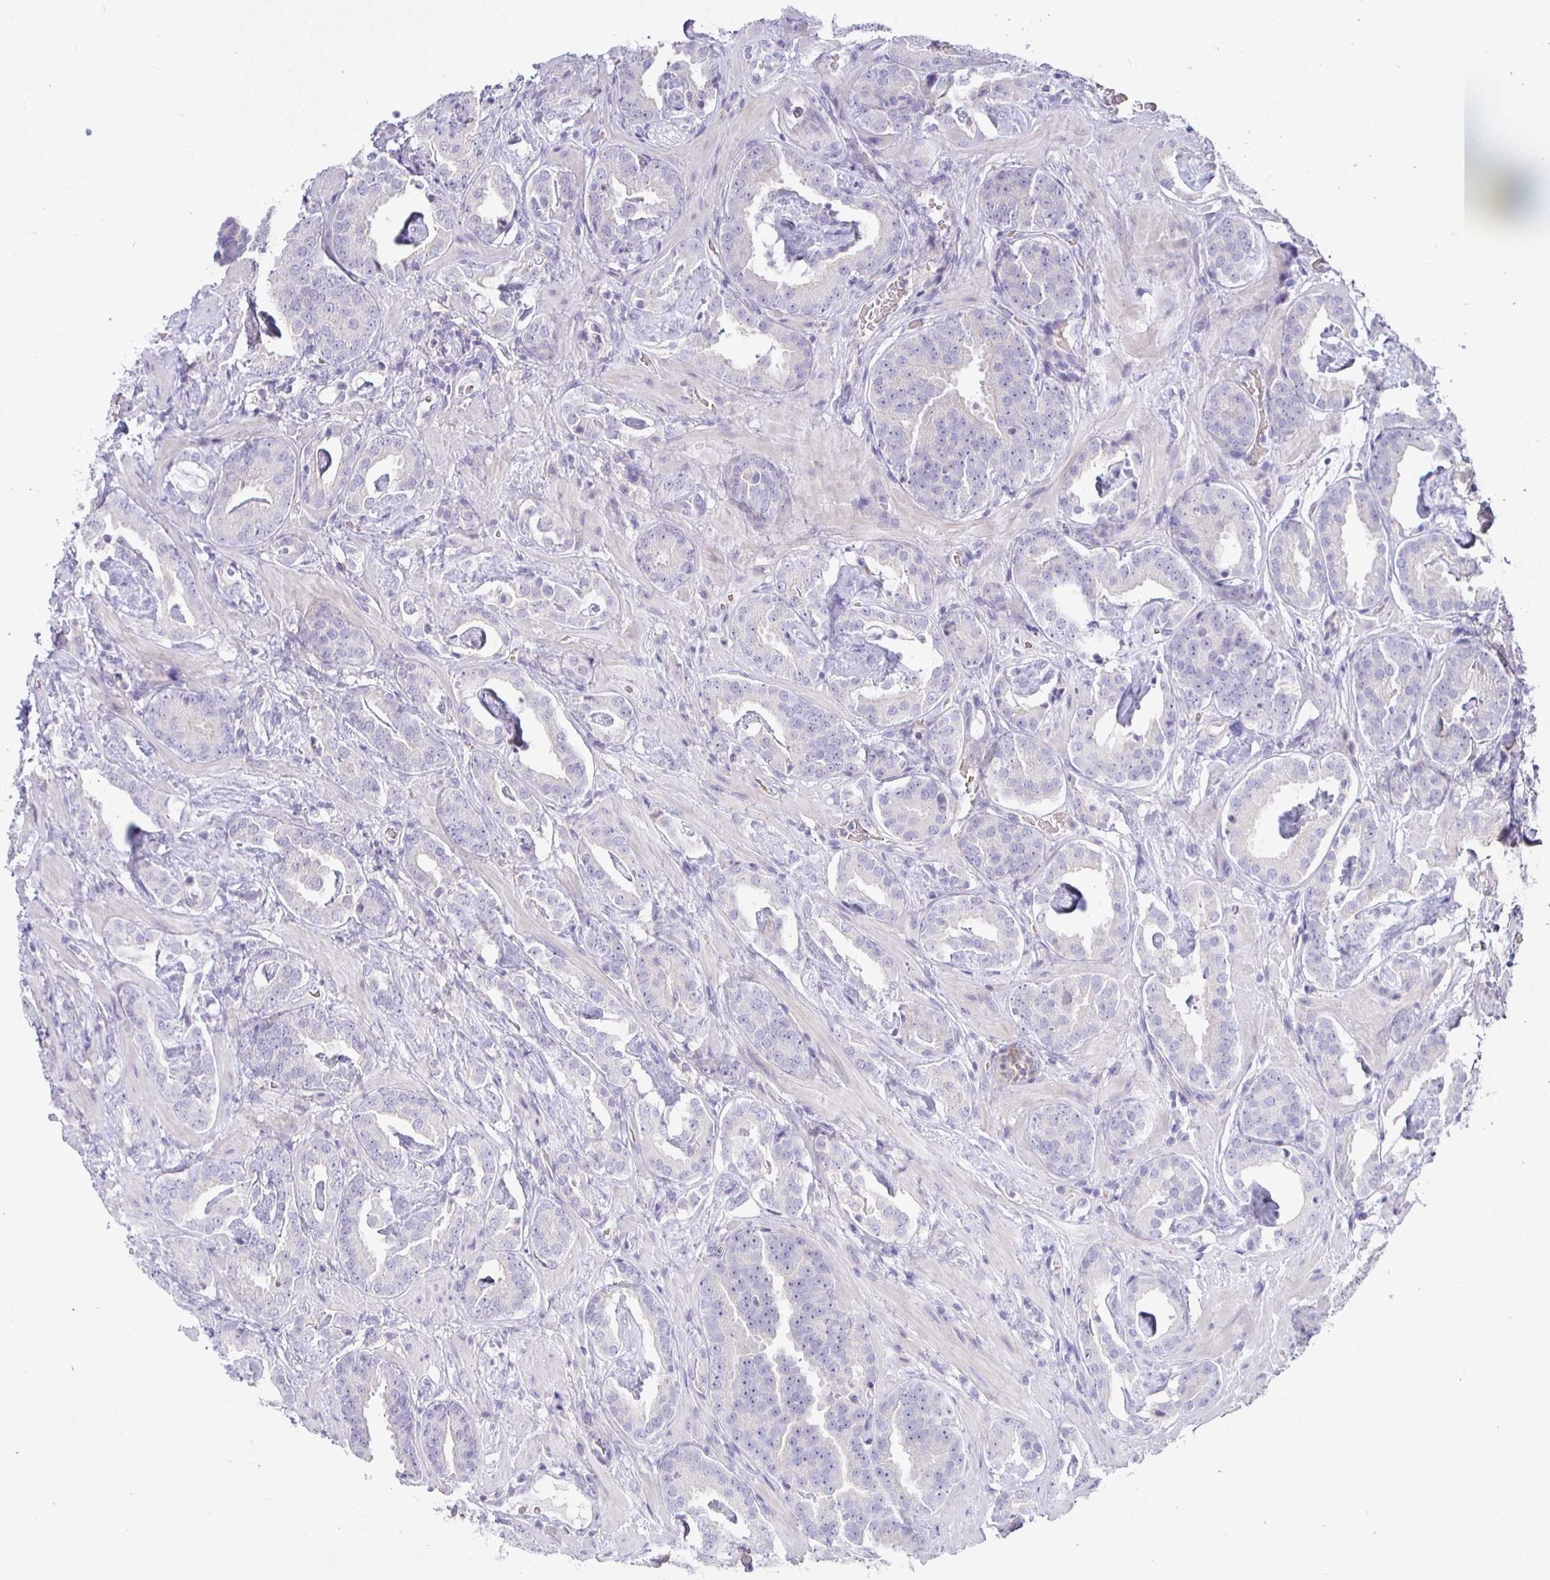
{"staining": {"intensity": "negative", "quantity": "none", "location": "none"}, "tissue": "prostate cancer", "cell_type": "Tumor cells", "image_type": "cancer", "snomed": [{"axis": "morphology", "description": "Adenocarcinoma, Low grade"}, {"axis": "topography", "description": "Prostate"}], "caption": "Immunohistochemical staining of prostate cancer reveals no significant positivity in tumor cells. (Immunohistochemistry, brightfield microscopy, high magnification).", "gene": "SIRPA", "patient": {"sex": "male", "age": 62}}